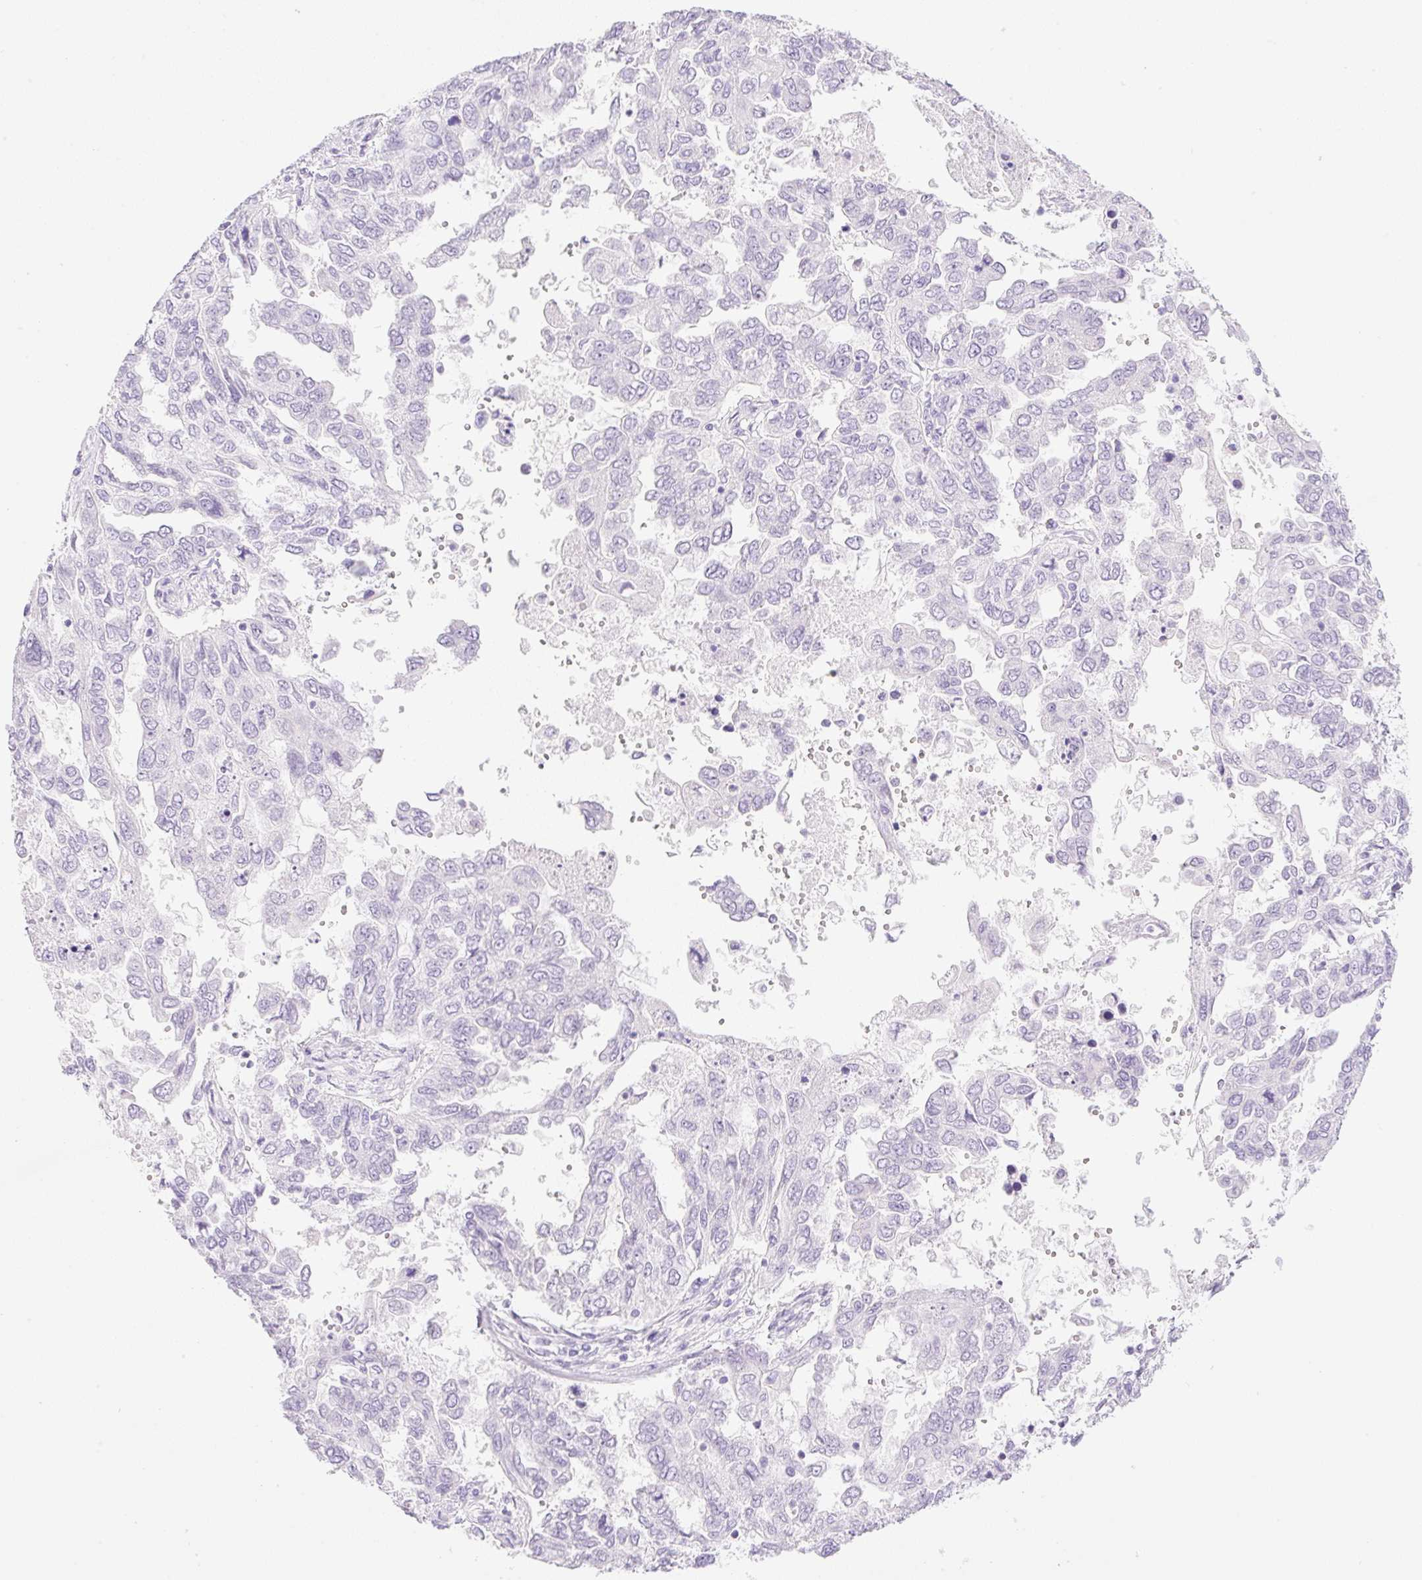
{"staining": {"intensity": "negative", "quantity": "none", "location": "none"}, "tissue": "ovarian cancer", "cell_type": "Tumor cells", "image_type": "cancer", "snomed": [{"axis": "morphology", "description": "Cystadenocarcinoma, serous, NOS"}, {"axis": "topography", "description": "Ovary"}], "caption": "Immunohistochemistry micrograph of neoplastic tissue: human ovarian serous cystadenocarcinoma stained with DAB (3,3'-diaminobenzidine) shows no significant protein expression in tumor cells. (DAB (3,3'-diaminobenzidine) immunohistochemistry (IHC) with hematoxylin counter stain).", "gene": "SPRR4", "patient": {"sex": "female", "age": 53}}